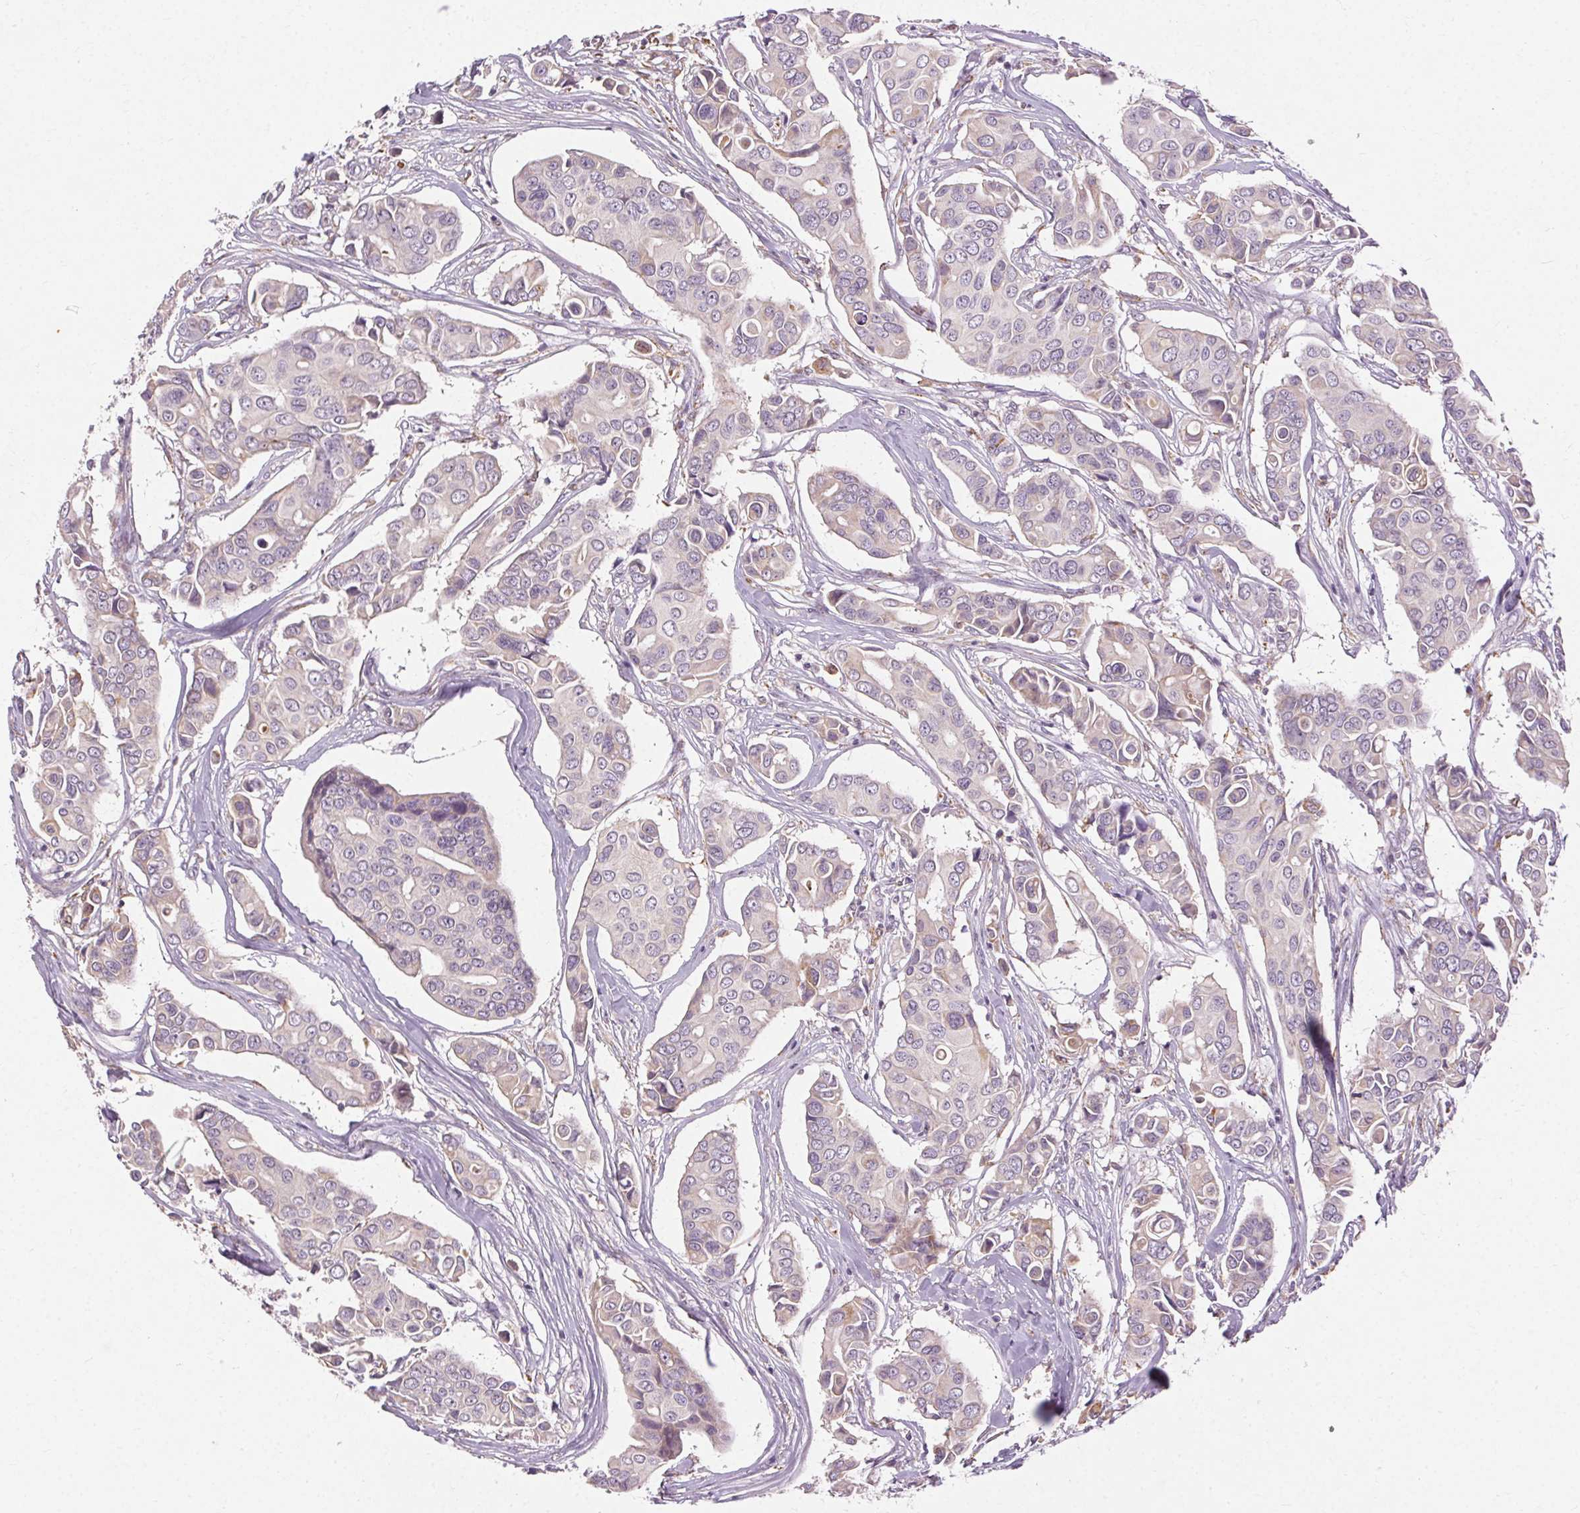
{"staining": {"intensity": "negative", "quantity": "none", "location": "none"}, "tissue": "breast cancer", "cell_type": "Tumor cells", "image_type": "cancer", "snomed": [{"axis": "morphology", "description": "Duct carcinoma"}, {"axis": "topography", "description": "Breast"}], "caption": "A micrograph of human breast intraductal carcinoma is negative for staining in tumor cells.", "gene": "REP15", "patient": {"sex": "female", "age": 54}}